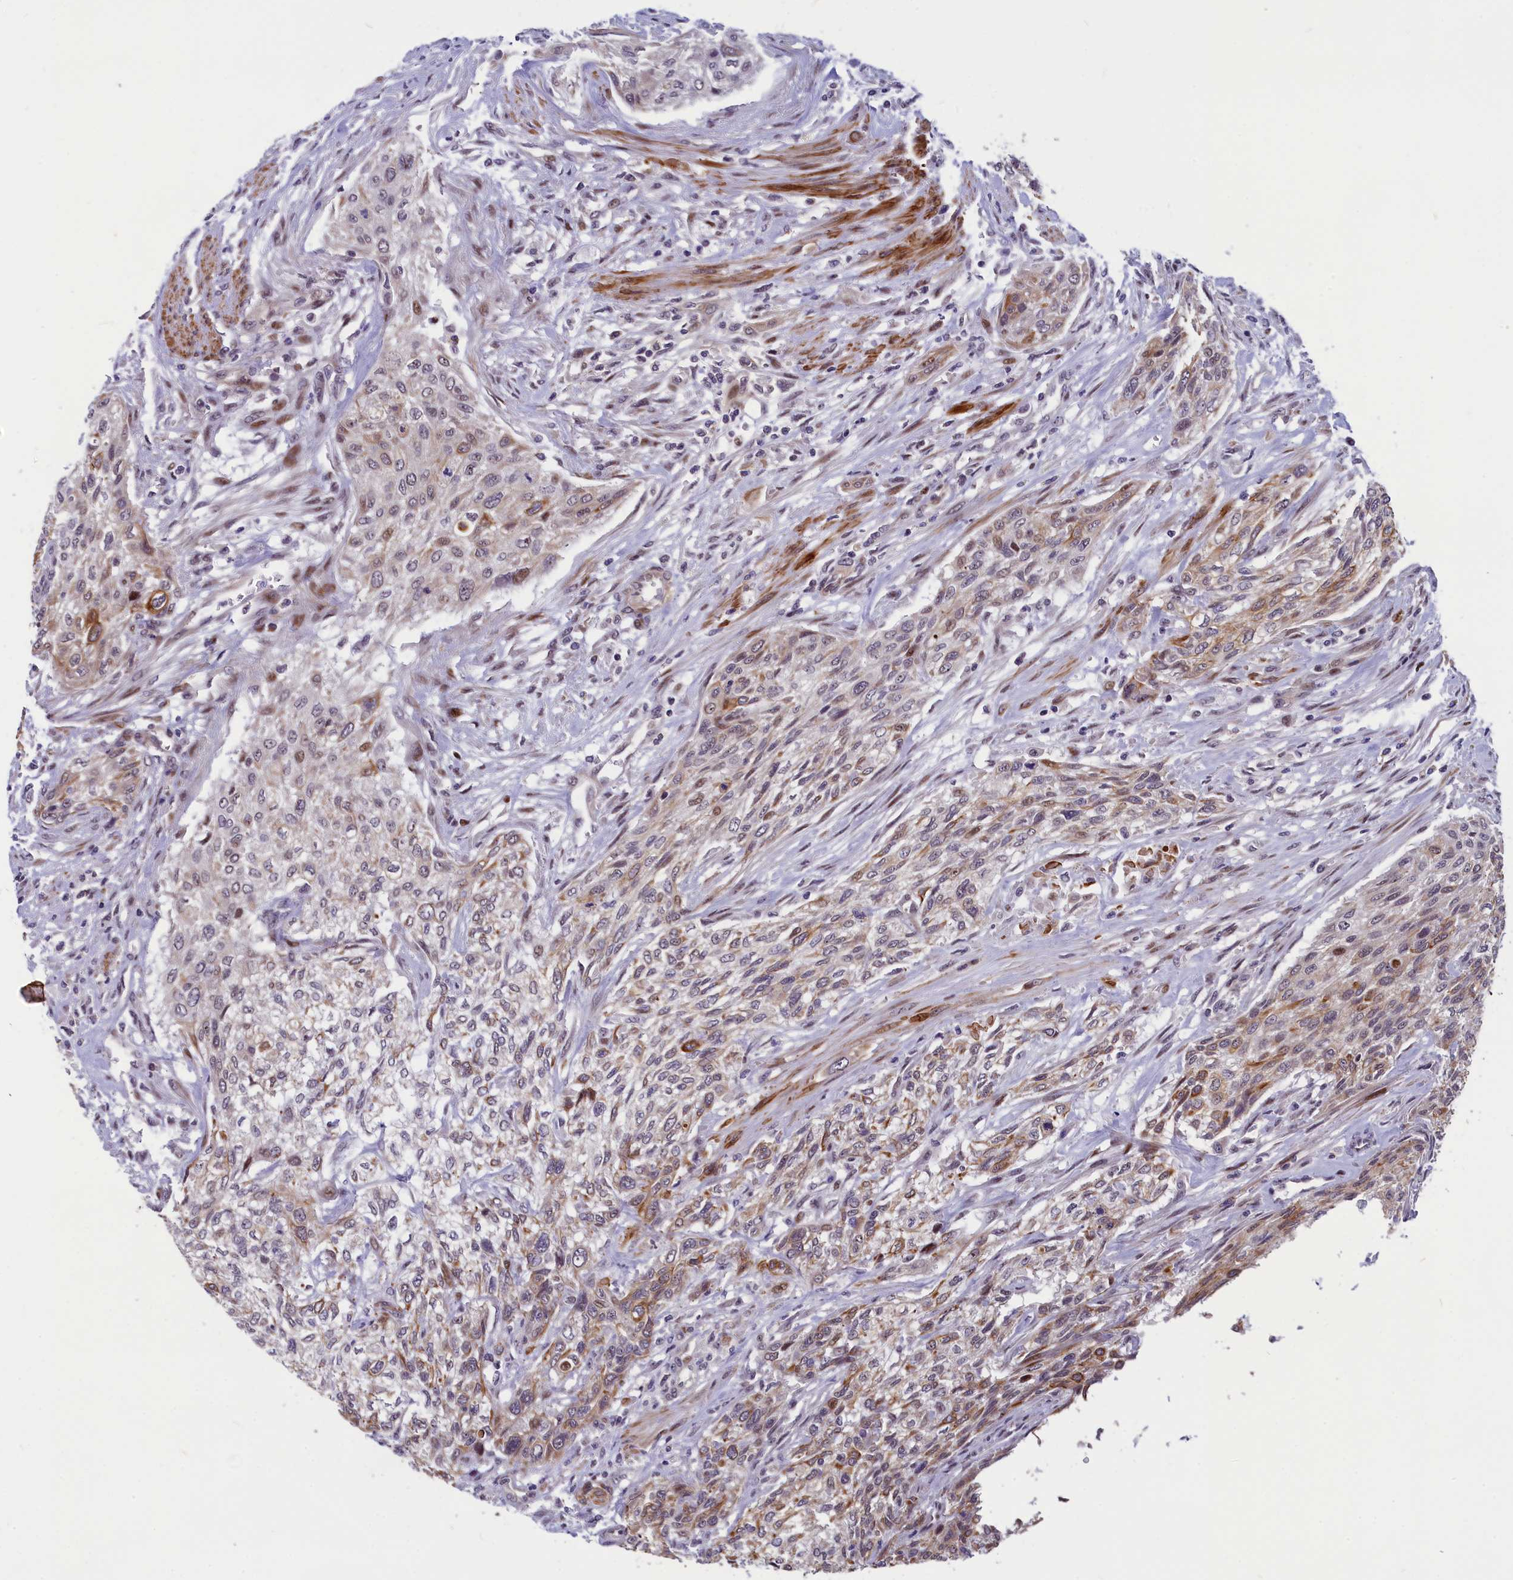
{"staining": {"intensity": "moderate", "quantity": "<25%", "location": "cytoplasmic/membranous"}, "tissue": "urothelial cancer", "cell_type": "Tumor cells", "image_type": "cancer", "snomed": [{"axis": "morphology", "description": "Urothelial carcinoma, High grade"}, {"axis": "topography", "description": "Urinary bladder"}], "caption": "Immunohistochemical staining of urothelial carcinoma (high-grade) demonstrates low levels of moderate cytoplasmic/membranous protein staining in approximately <25% of tumor cells.", "gene": "ANKRD34B", "patient": {"sex": "male", "age": 35}}